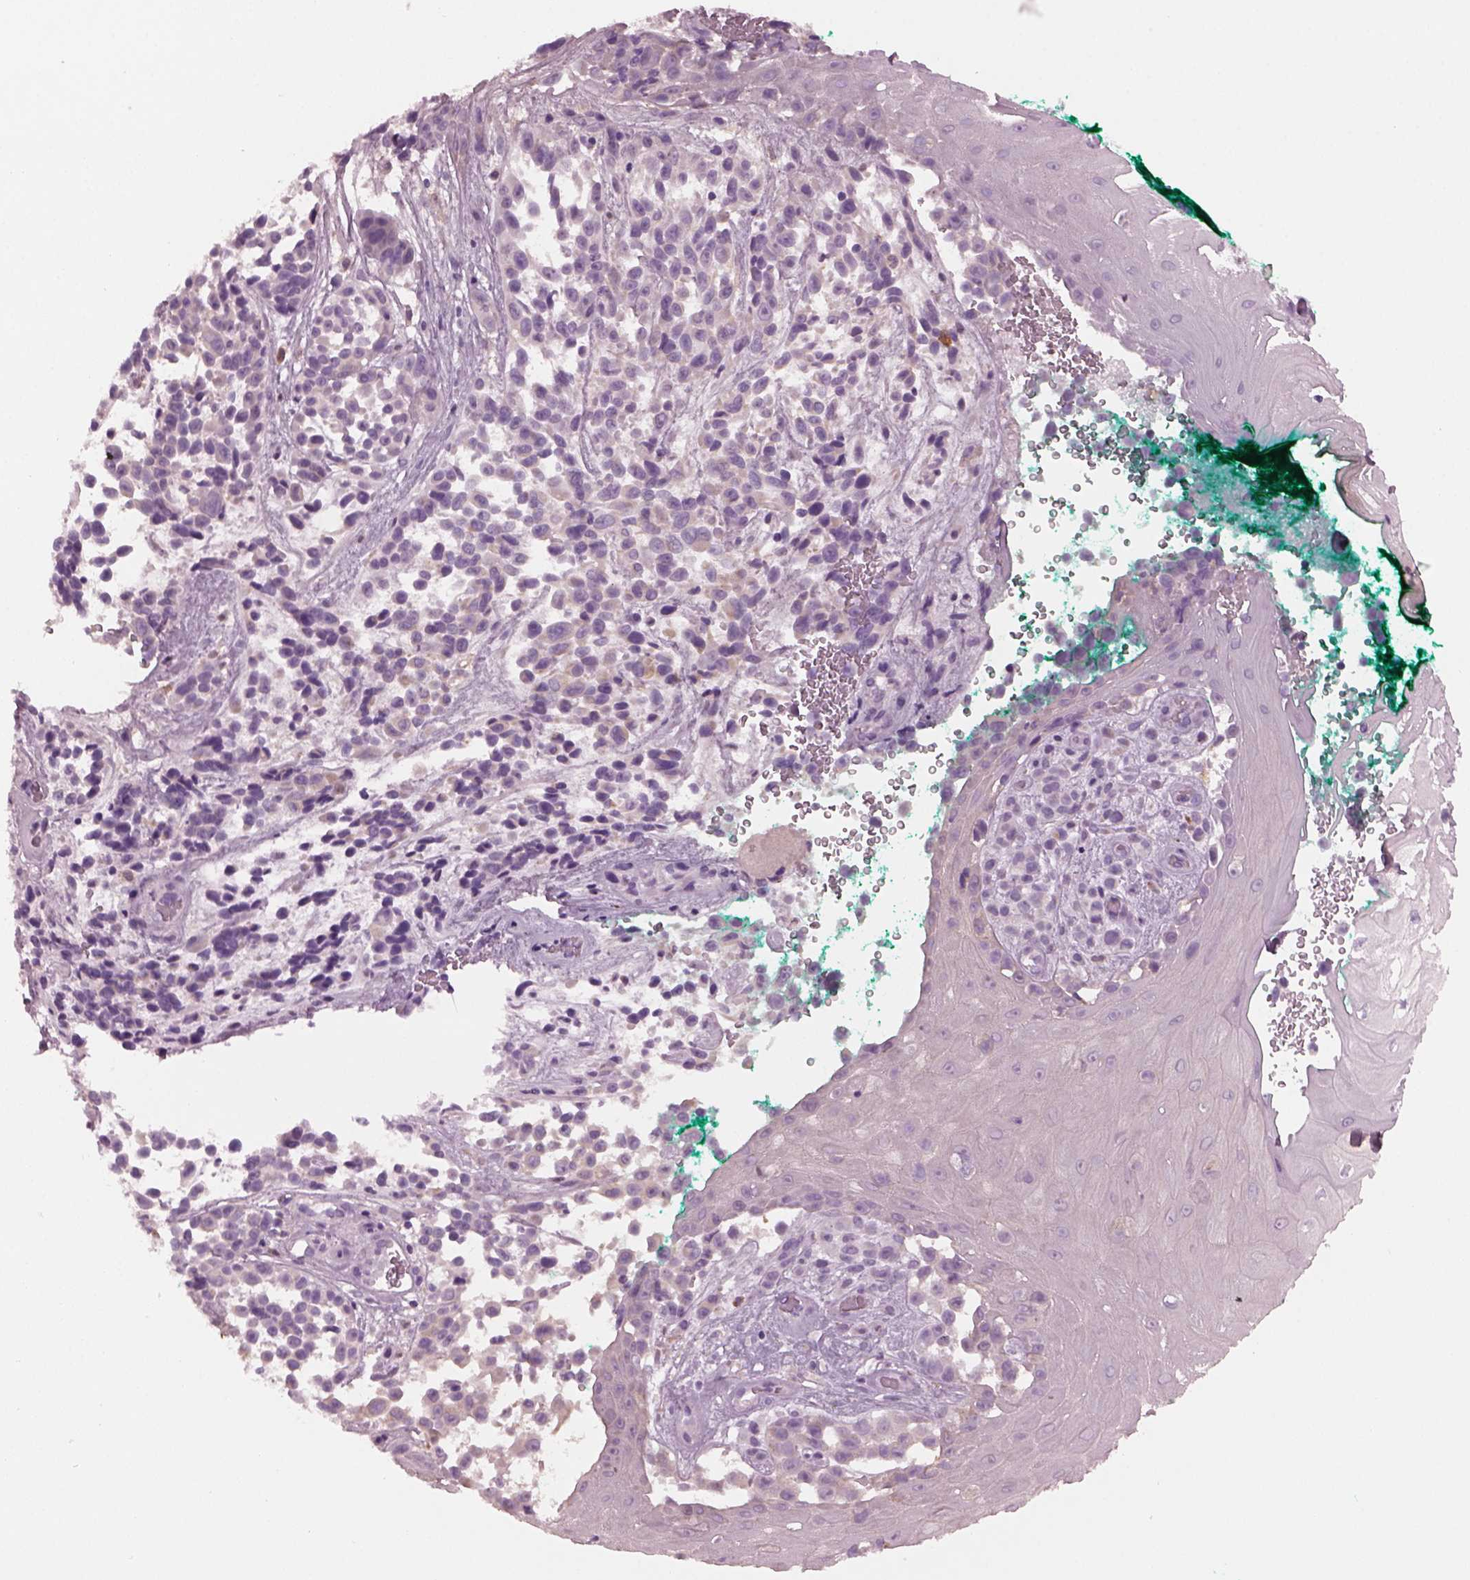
{"staining": {"intensity": "negative", "quantity": "none", "location": "none"}, "tissue": "melanoma", "cell_type": "Tumor cells", "image_type": "cancer", "snomed": [{"axis": "morphology", "description": "Malignant melanoma, NOS"}, {"axis": "topography", "description": "Skin"}], "caption": "DAB (3,3'-diaminobenzidine) immunohistochemical staining of malignant melanoma demonstrates no significant positivity in tumor cells.", "gene": "SHTN1", "patient": {"sex": "female", "age": 88}}